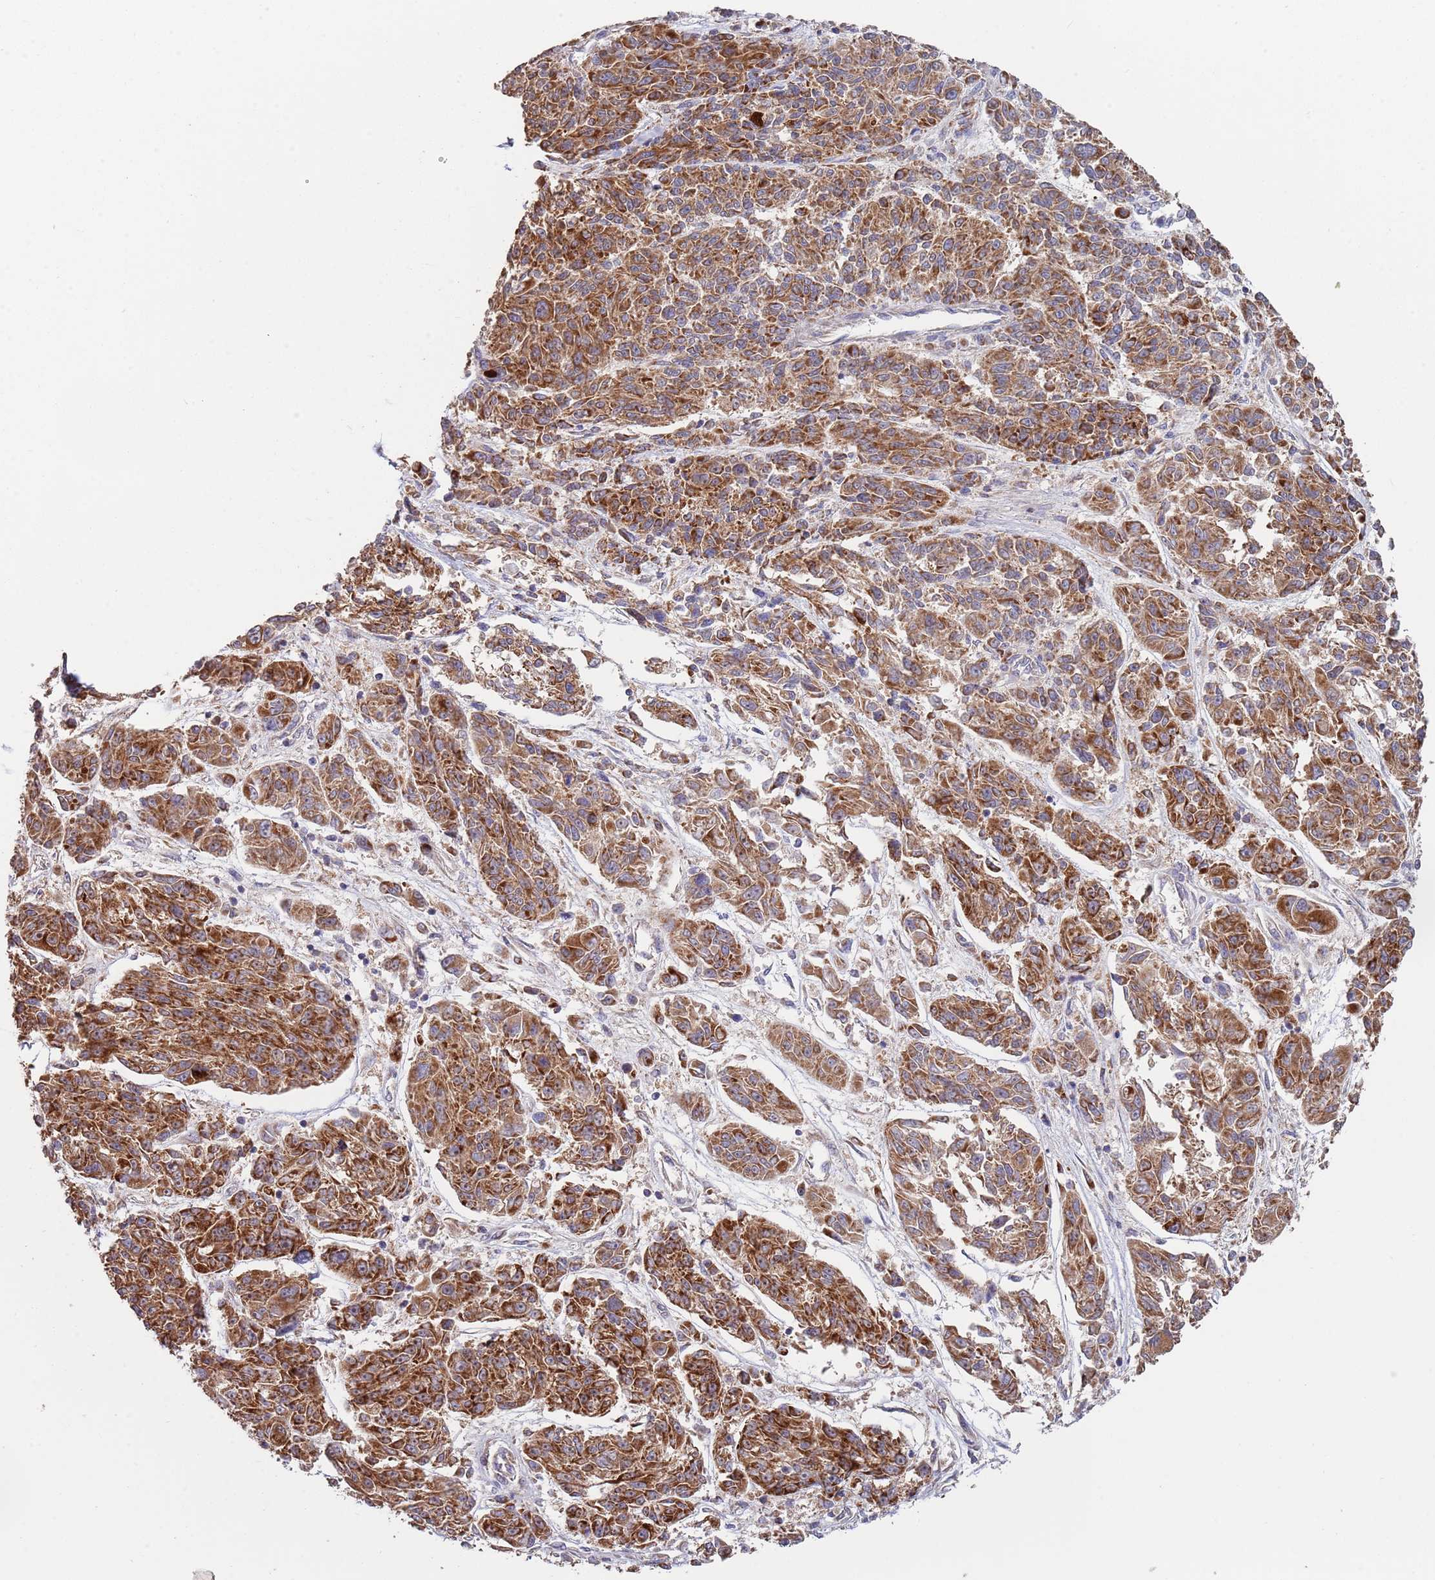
{"staining": {"intensity": "strong", "quantity": ">75%", "location": "cytoplasmic/membranous"}, "tissue": "melanoma", "cell_type": "Tumor cells", "image_type": "cancer", "snomed": [{"axis": "morphology", "description": "Malignant melanoma, NOS"}, {"axis": "topography", "description": "Skin"}], "caption": "Tumor cells display high levels of strong cytoplasmic/membranous expression in approximately >75% of cells in melanoma.", "gene": "ABCC10", "patient": {"sex": "male", "age": 53}}